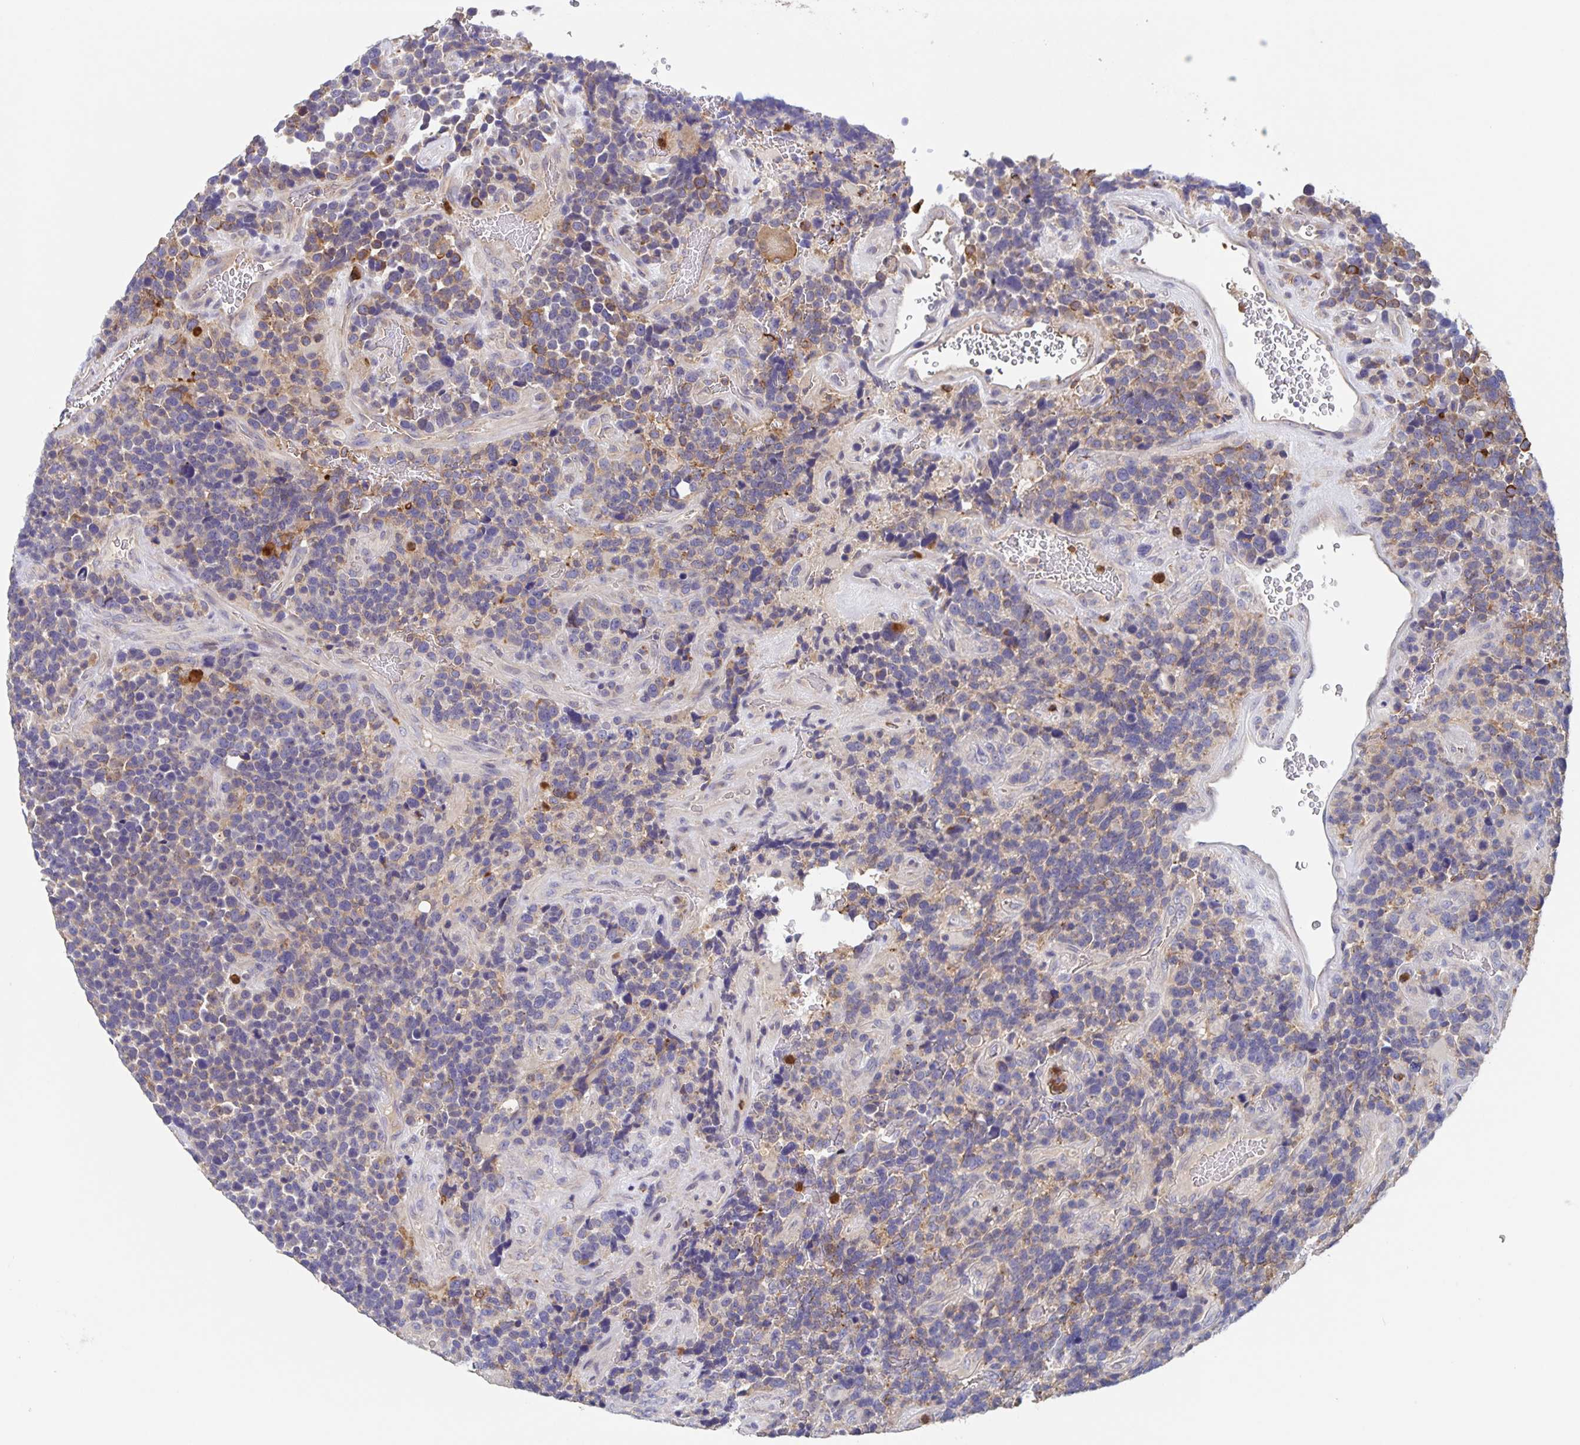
{"staining": {"intensity": "moderate", "quantity": "<25%", "location": "cytoplasmic/membranous"}, "tissue": "glioma", "cell_type": "Tumor cells", "image_type": "cancer", "snomed": [{"axis": "morphology", "description": "Glioma, malignant, High grade"}, {"axis": "topography", "description": "Brain"}], "caption": "Malignant high-grade glioma stained for a protein (brown) displays moderate cytoplasmic/membranous positive staining in approximately <25% of tumor cells.", "gene": "CDC42BPG", "patient": {"sex": "male", "age": 33}}